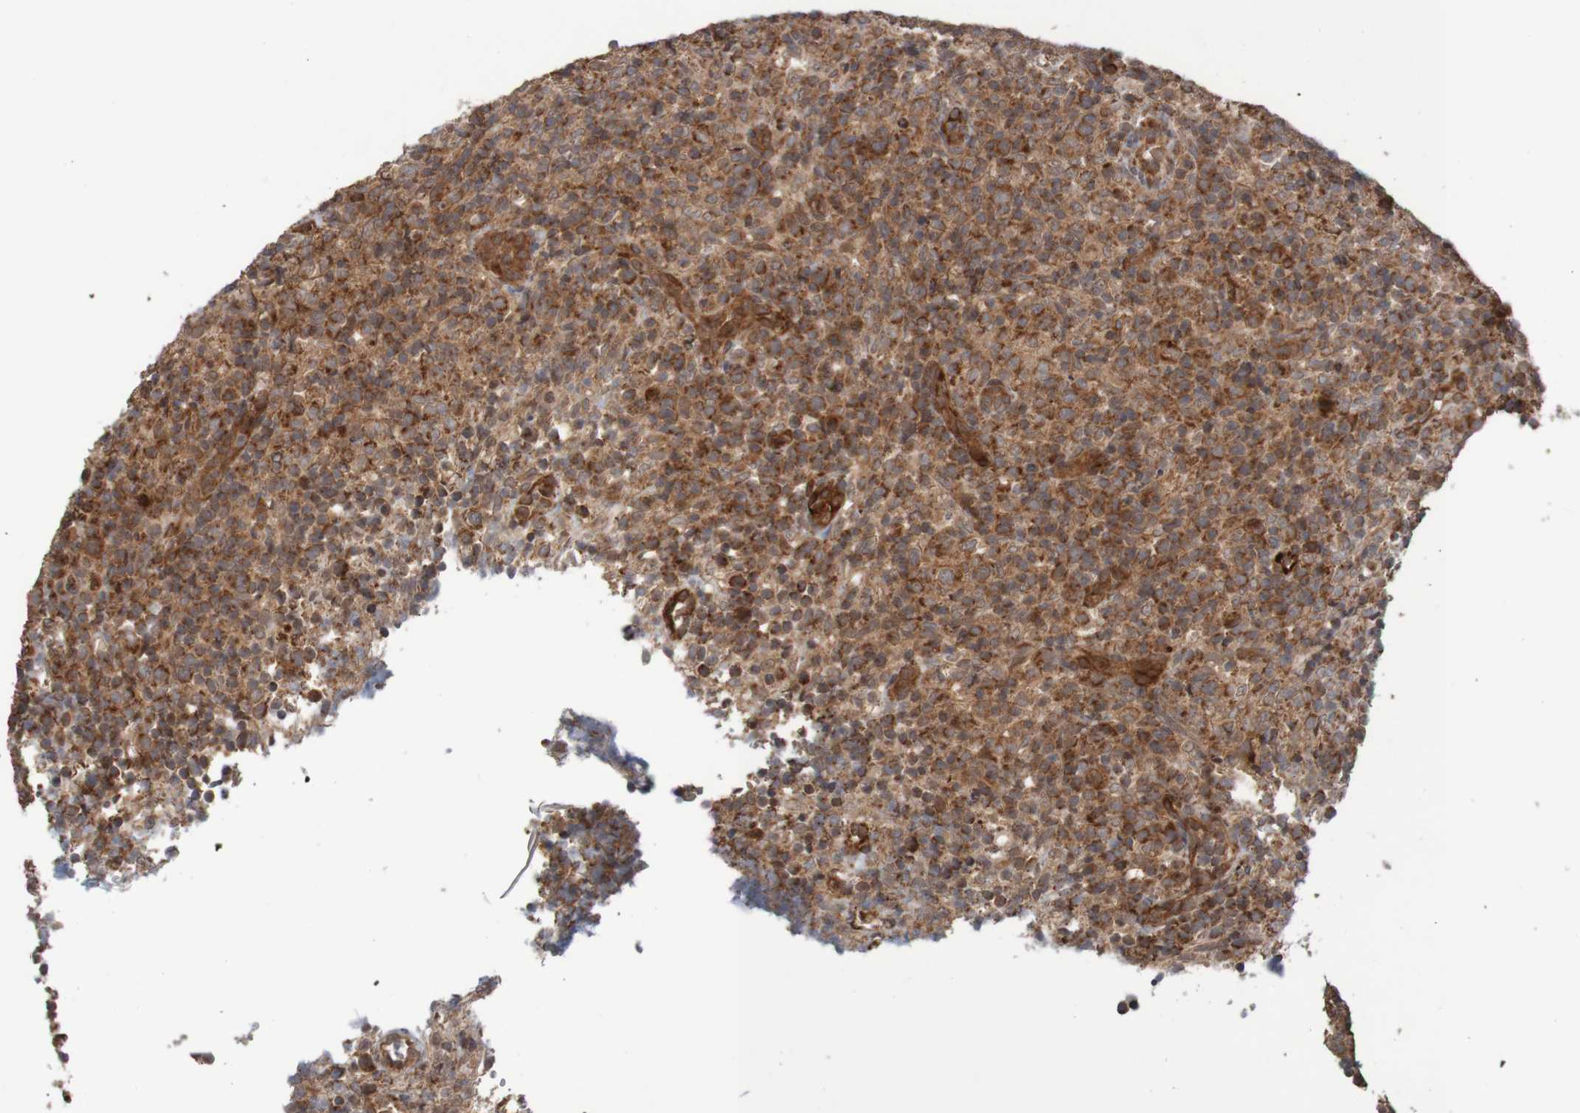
{"staining": {"intensity": "strong", "quantity": ">75%", "location": "cytoplasmic/membranous"}, "tissue": "lymphoma", "cell_type": "Tumor cells", "image_type": "cancer", "snomed": [{"axis": "morphology", "description": "Malignant lymphoma, non-Hodgkin's type, High grade"}, {"axis": "topography", "description": "Lymph node"}], "caption": "This micrograph reveals lymphoma stained with immunohistochemistry to label a protein in brown. The cytoplasmic/membranous of tumor cells show strong positivity for the protein. Nuclei are counter-stained blue.", "gene": "MRPL52", "patient": {"sex": "female", "age": 76}}